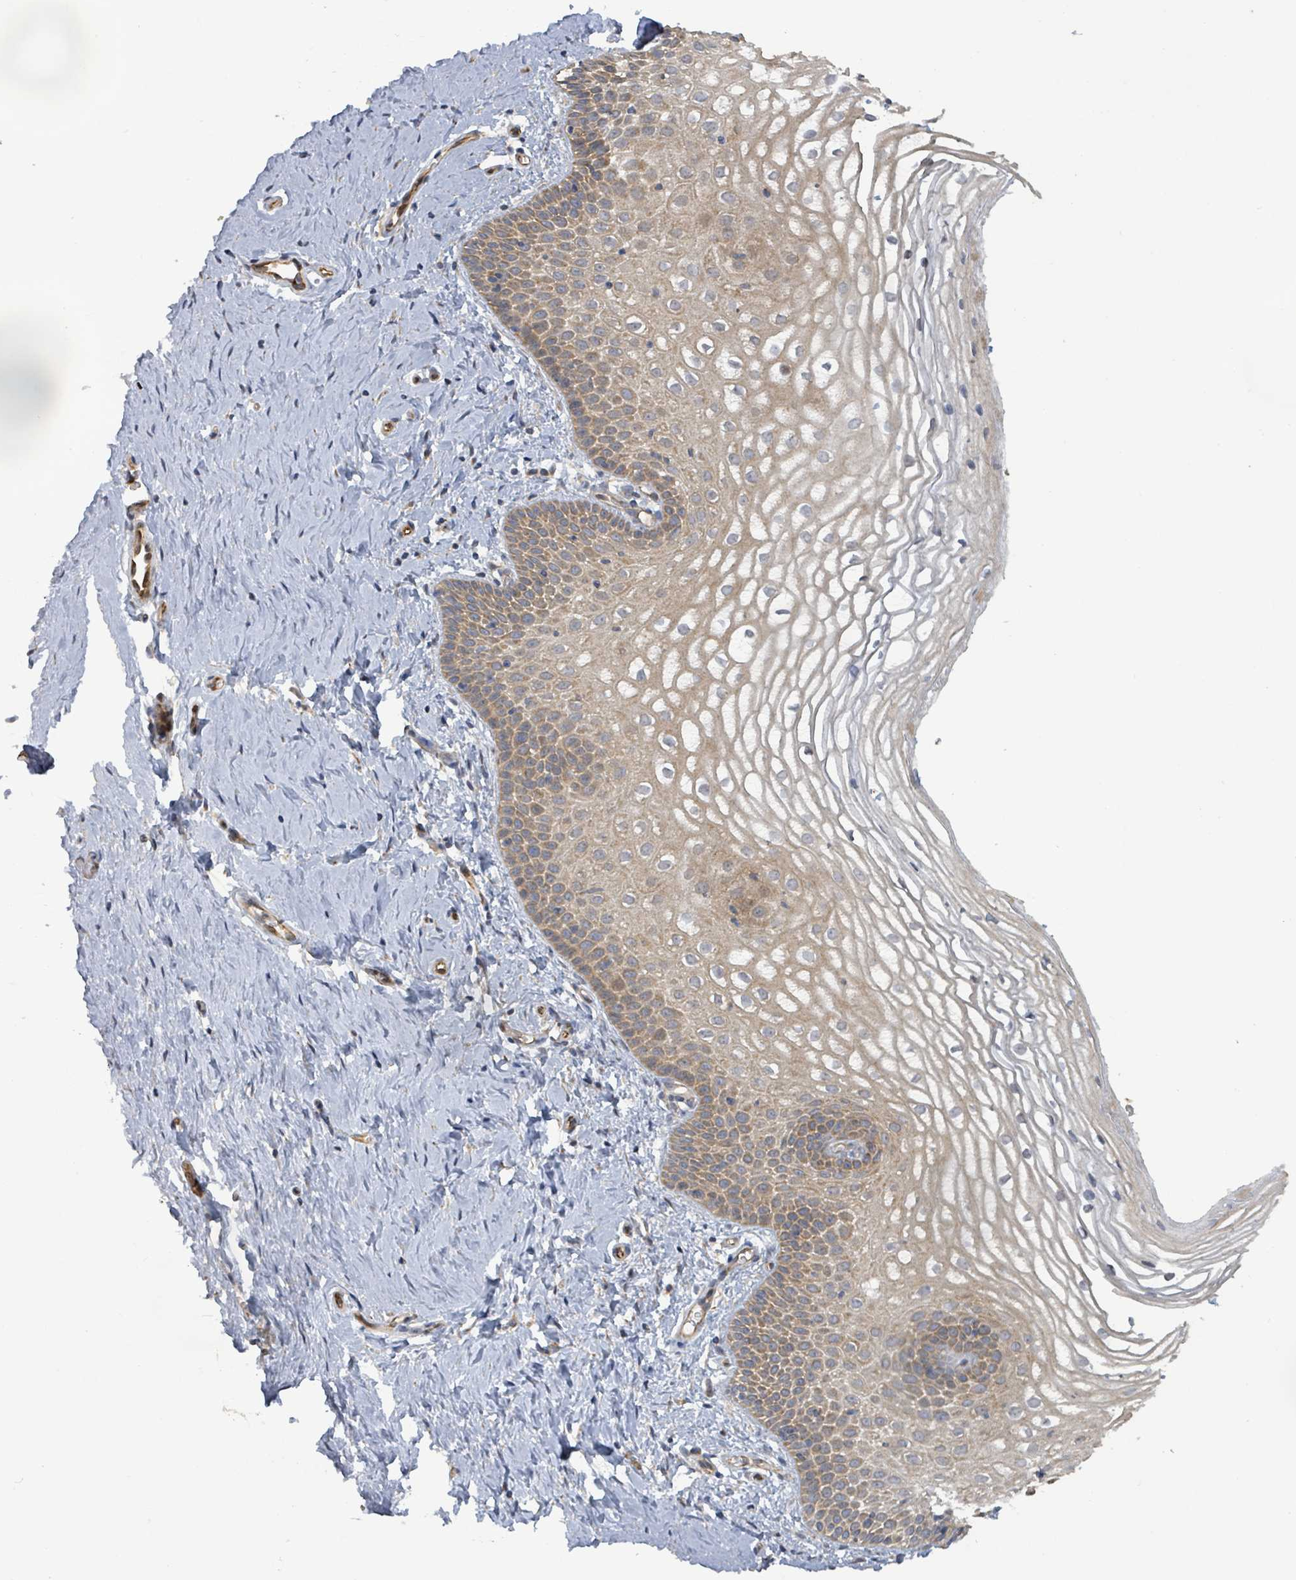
{"staining": {"intensity": "moderate", "quantity": ">75%", "location": "cytoplasmic/membranous"}, "tissue": "vagina", "cell_type": "Squamous epithelial cells", "image_type": "normal", "snomed": [{"axis": "morphology", "description": "Normal tissue, NOS"}, {"axis": "topography", "description": "Vagina"}], "caption": "IHC histopathology image of normal vagina: human vagina stained using IHC reveals medium levels of moderate protein expression localized specifically in the cytoplasmic/membranous of squamous epithelial cells, appearing as a cytoplasmic/membranous brown color.", "gene": "KBTBD11", "patient": {"sex": "female", "age": 56}}